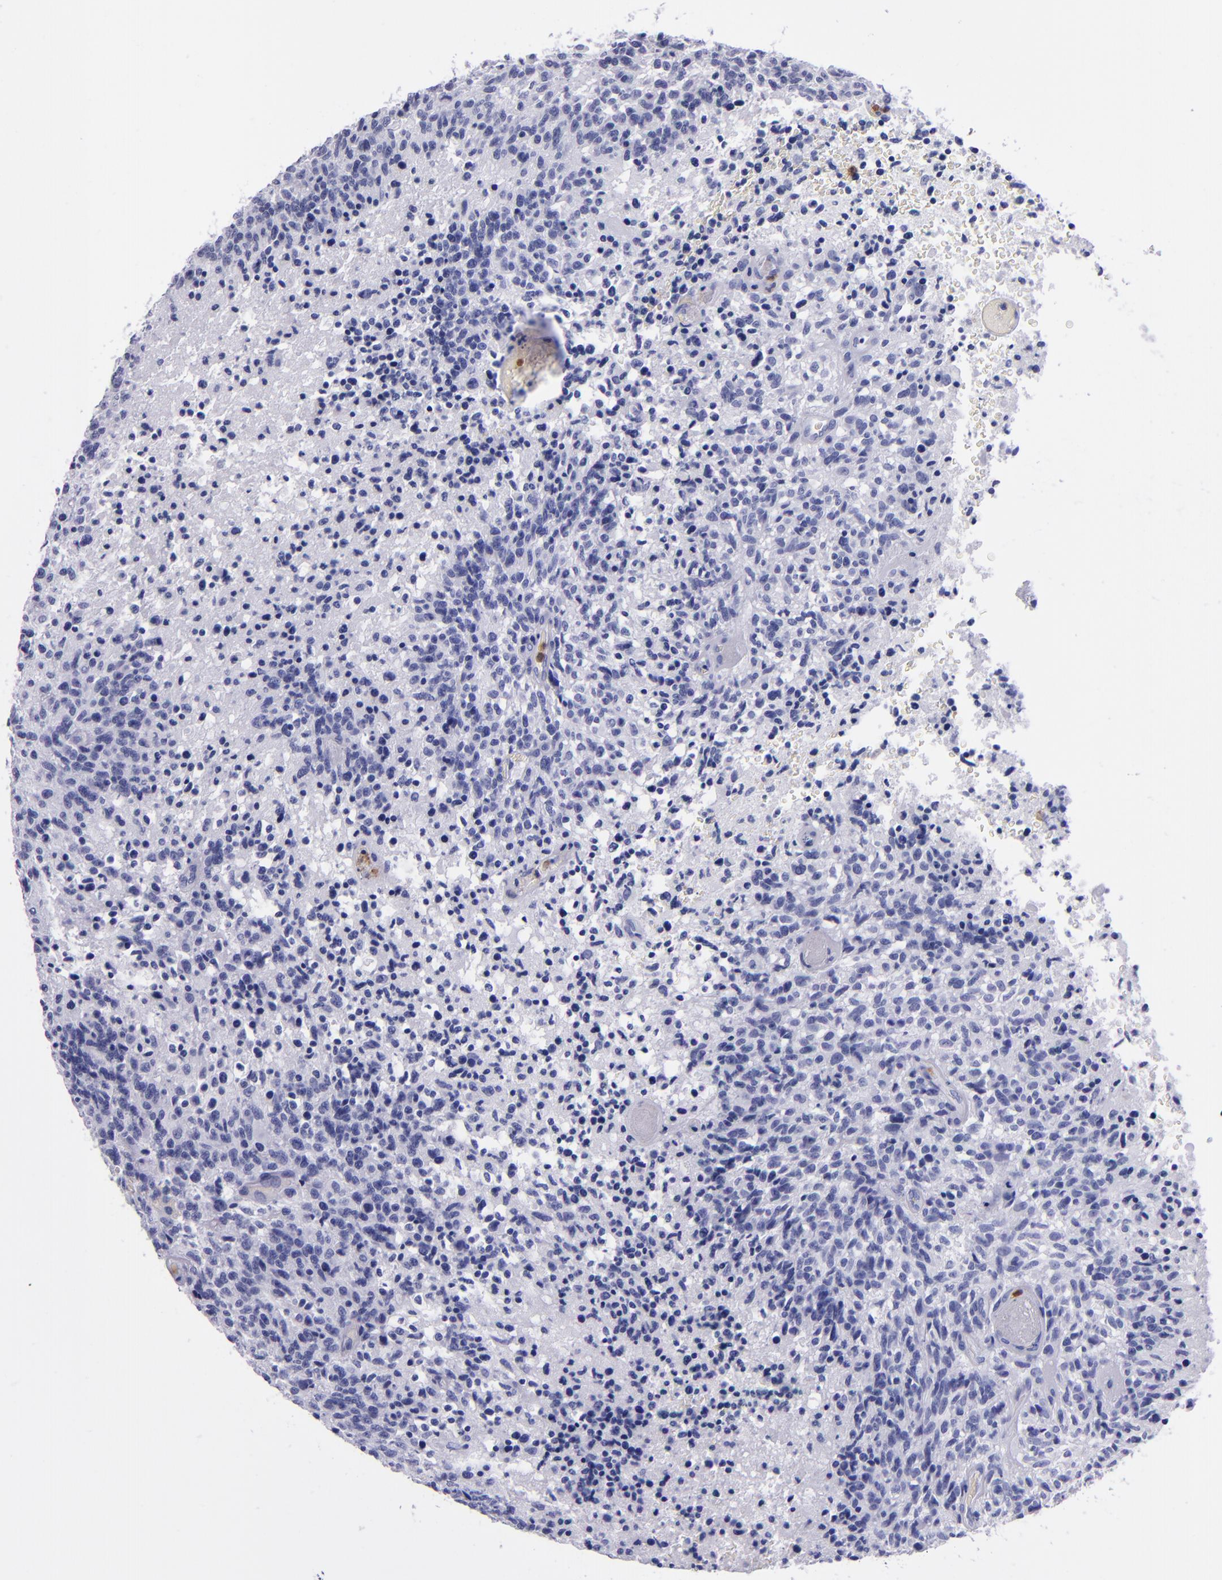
{"staining": {"intensity": "negative", "quantity": "none", "location": "none"}, "tissue": "glioma", "cell_type": "Tumor cells", "image_type": "cancer", "snomed": [{"axis": "morphology", "description": "Glioma, malignant, High grade"}, {"axis": "topography", "description": "Brain"}], "caption": "Photomicrograph shows no significant protein expression in tumor cells of glioma.", "gene": "CR1", "patient": {"sex": "male", "age": 36}}